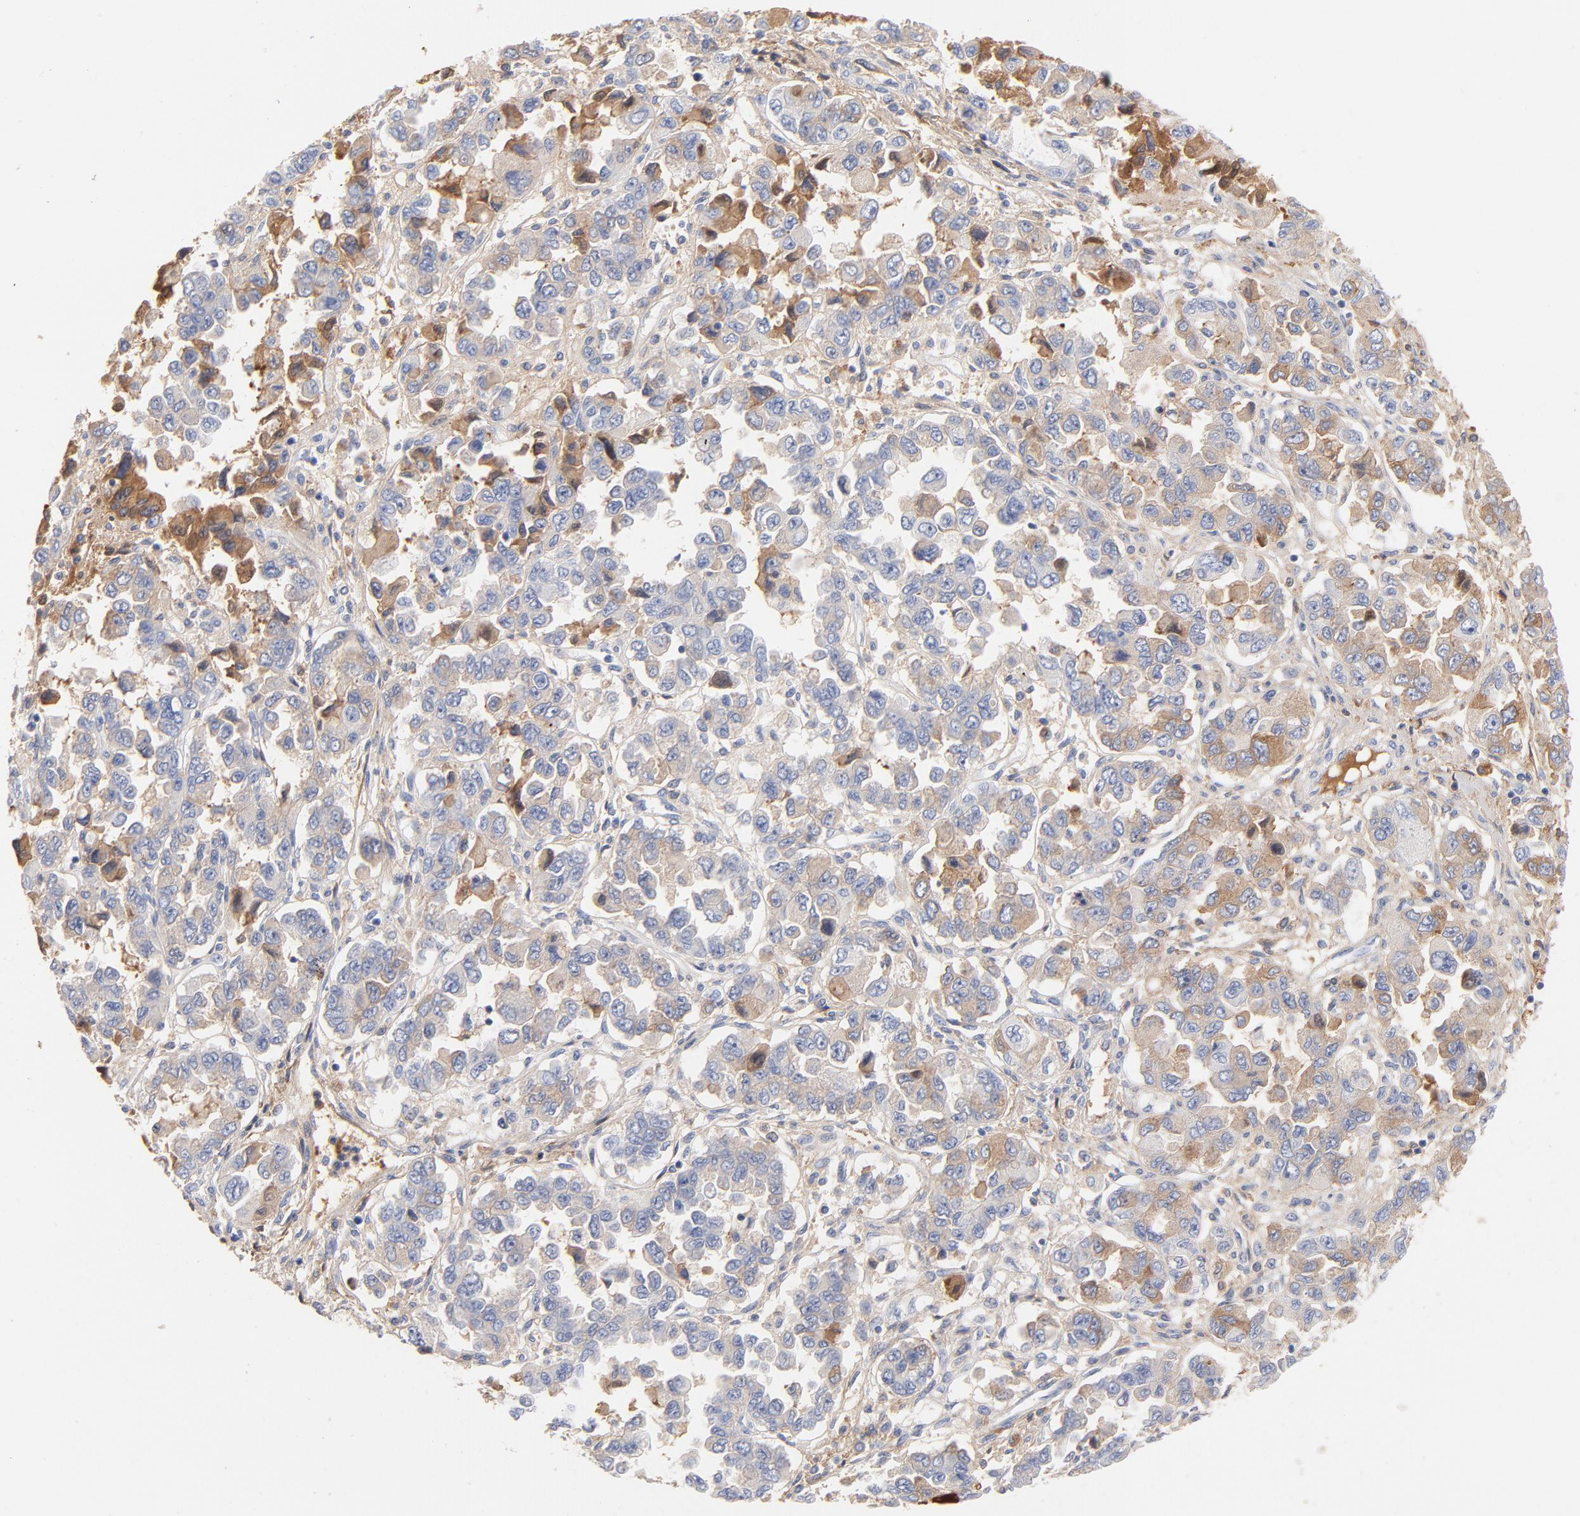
{"staining": {"intensity": "moderate", "quantity": "25%-75%", "location": "cytoplasmic/membranous"}, "tissue": "ovarian cancer", "cell_type": "Tumor cells", "image_type": "cancer", "snomed": [{"axis": "morphology", "description": "Cystadenocarcinoma, serous, NOS"}, {"axis": "topography", "description": "Ovary"}], "caption": "Protein expression analysis of human ovarian cancer reveals moderate cytoplasmic/membranous positivity in about 25%-75% of tumor cells.", "gene": "C3", "patient": {"sex": "female", "age": 84}}